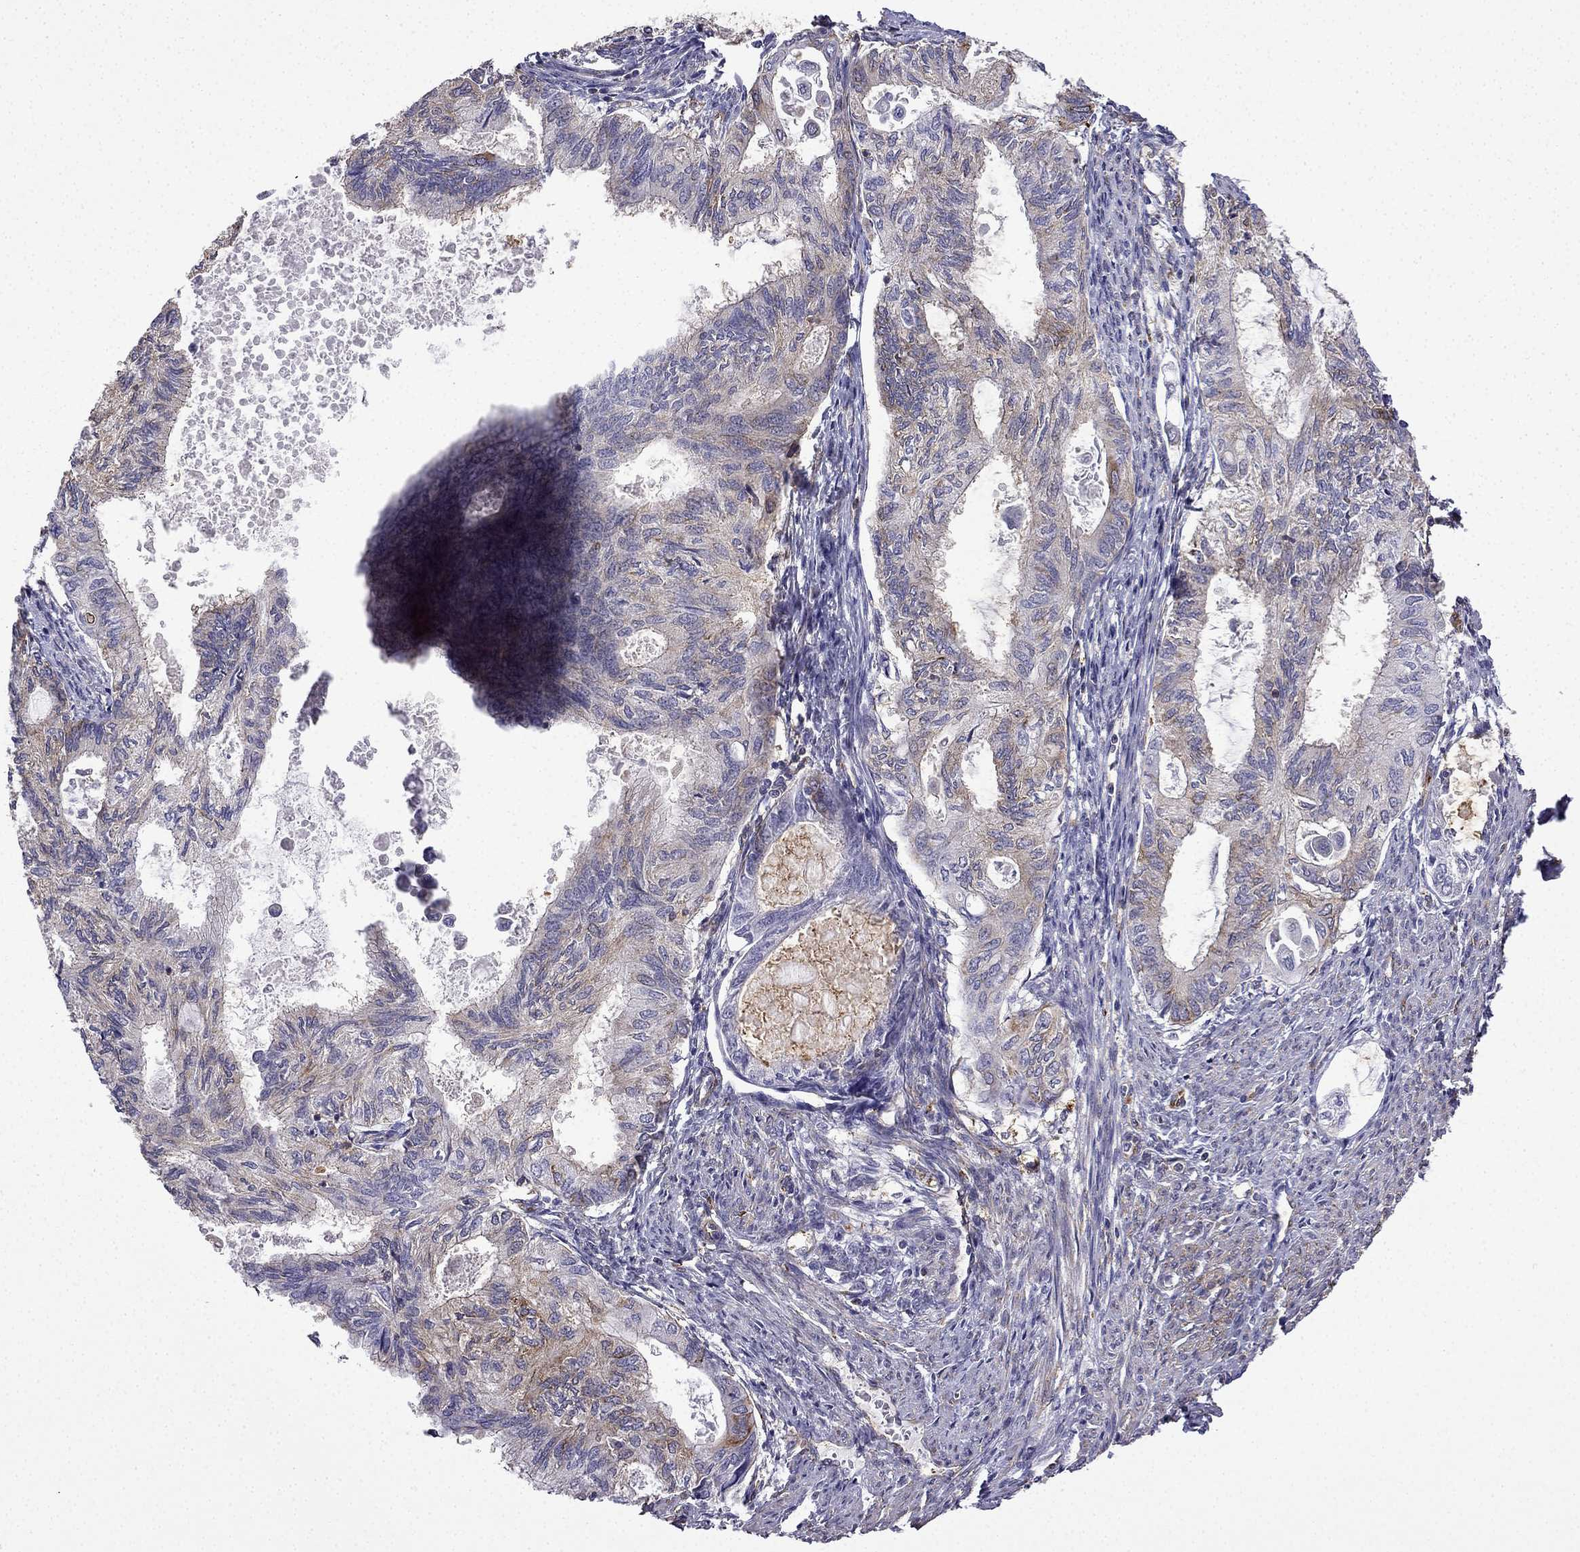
{"staining": {"intensity": "moderate", "quantity": "<25%", "location": "cytoplasmic/membranous"}, "tissue": "endometrial cancer", "cell_type": "Tumor cells", "image_type": "cancer", "snomed": [{"axis": "morphology", "description": "Adenocarcinoma, NOS"}, {"axis": "topography", "description": "Endometrium"}], "caption": "Endometrial adenocarcinoma was stained to show a protein in brown. There is low levels of moderate cytoplasmic/membranous staining in about <25% of tumor cells.", "gene": "MAP4", "patient": {"sex": "female", "age": 86}}